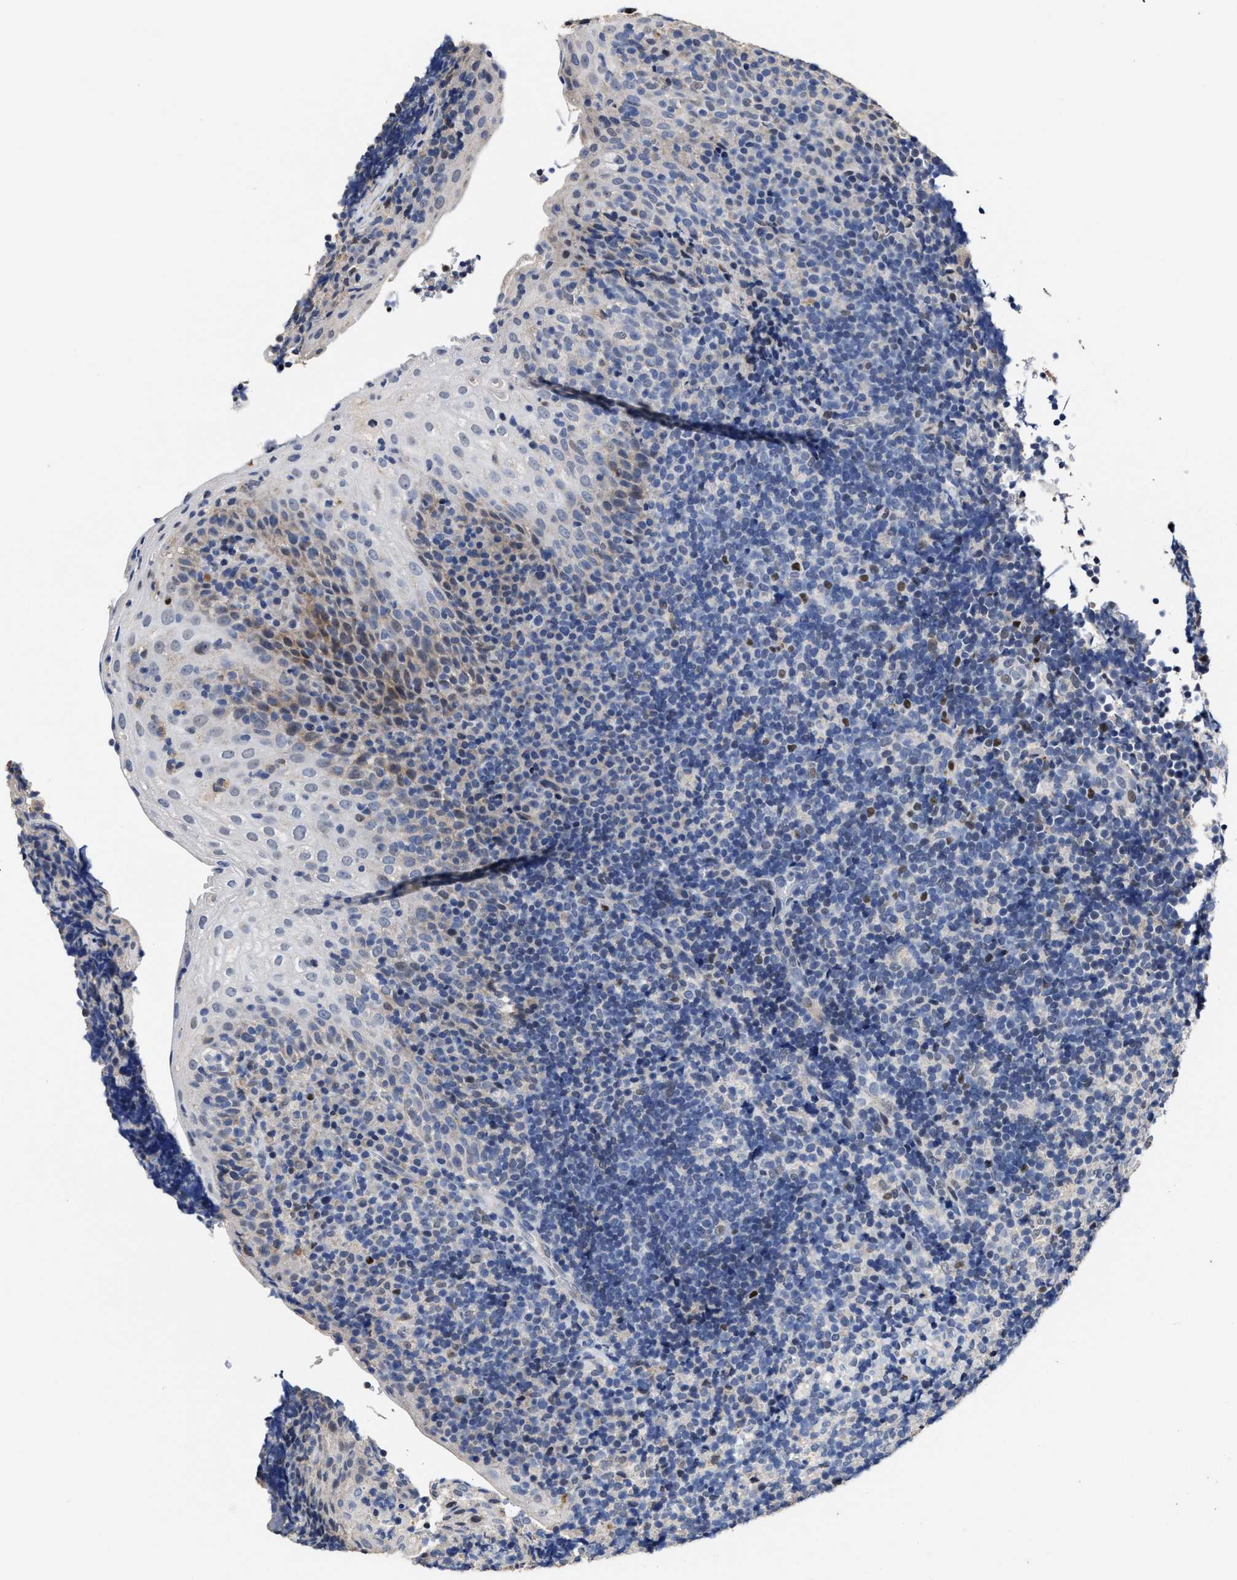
{"staining": {"intensity": "negative", "quantity": "none", "location": "none"}, "tissue": "tonsil", "cell_type": "Germinal center cells", "image_type": "normal", "snomed": [{"axis": "morphology", "description": "Normal tissue, NOS"}, {"axis": "topography", "description": "Tonsil"}], "caption": "There is no significant staining in germinal center cells of tonsil. Brightfield microscopy of immunohistochemistry (IHC) stained with DAB (brown) and hematoxylin (blue), captured at high magnification.", "gene": "ZFAT", "patient": {"sex": "male", "age": 37}}